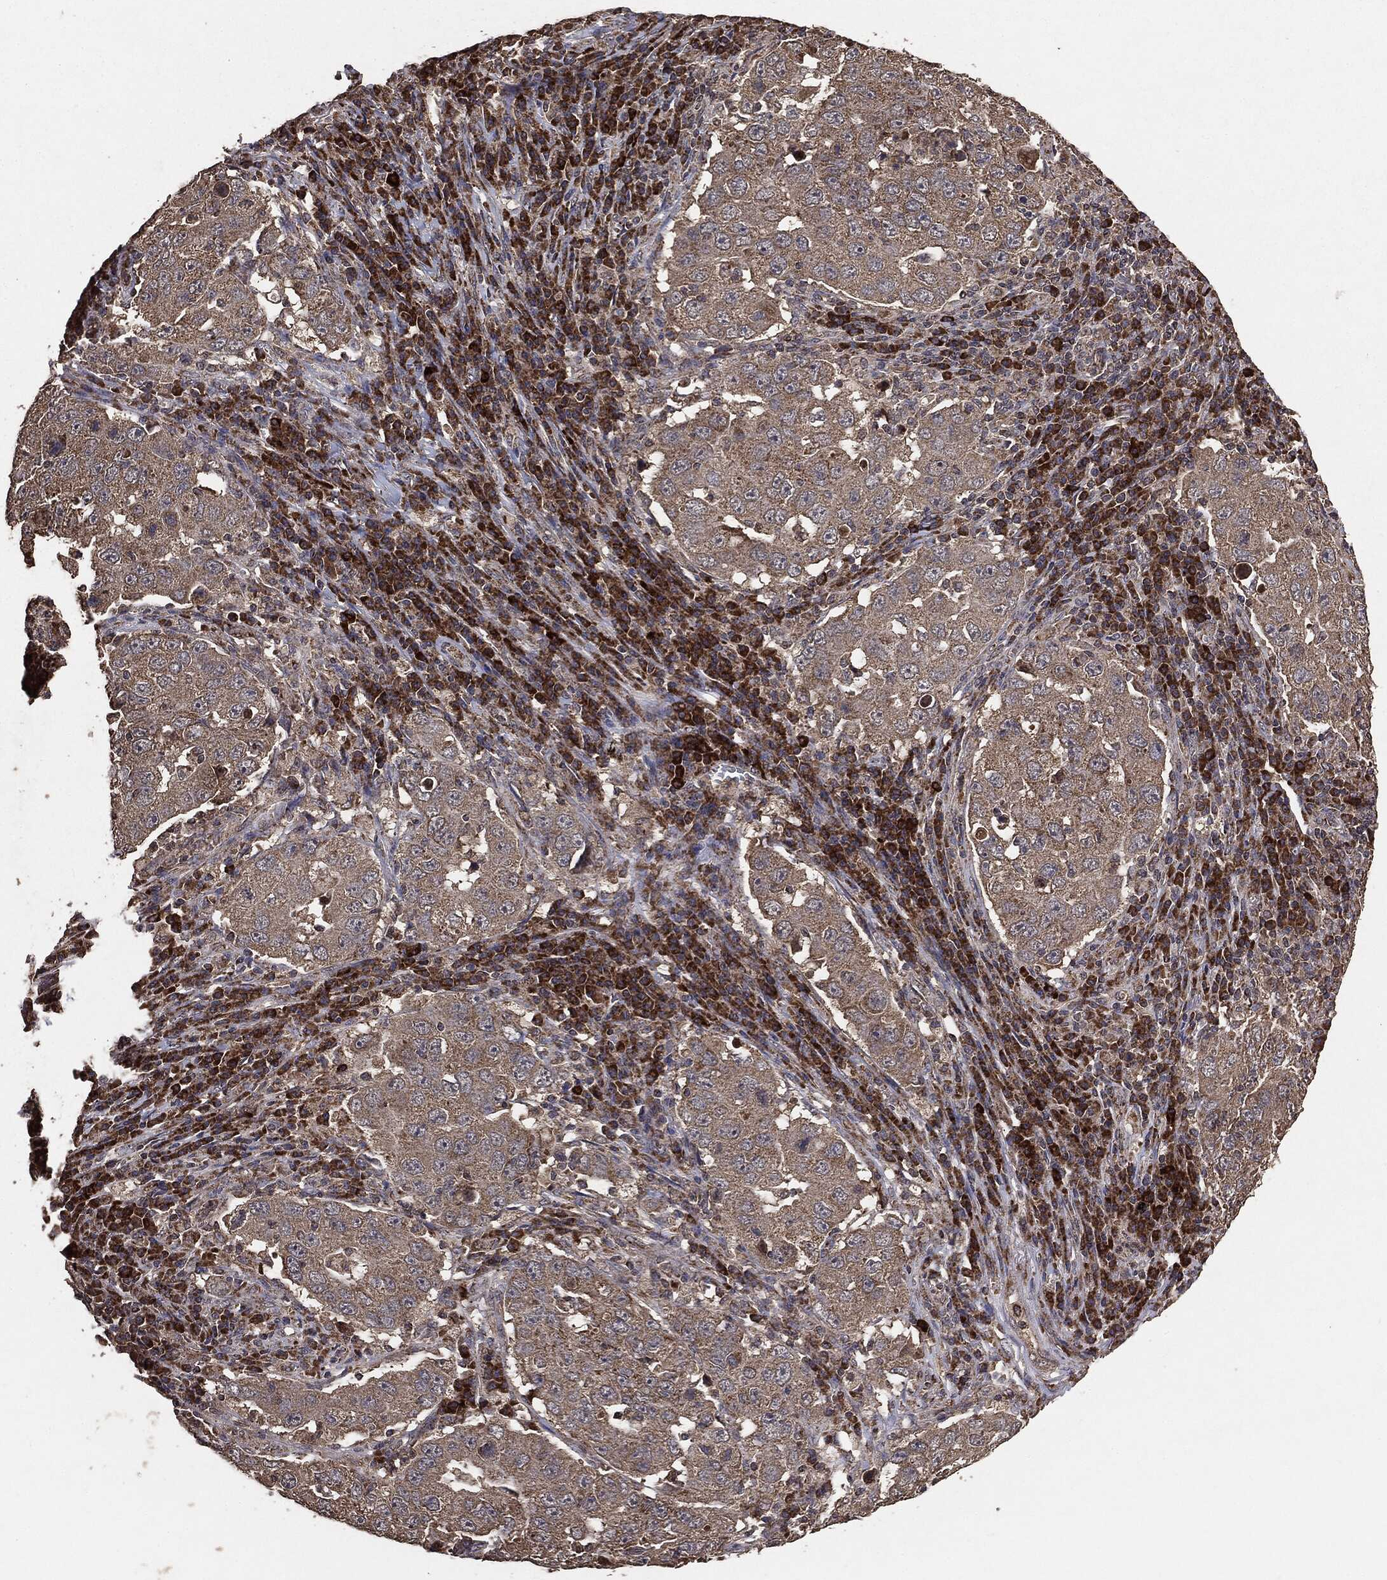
{"staining": {"intensity": "weak", "quantity": ">75%", "location": "cytoplasmic/membranous"}, "tissue": "lung cancer", "cell_type": "Tumor cells", "image_type": "cancer", "snomed": [{"axis": "morphology", "description": "Adenocarcinoma, NOS"}, {"axis": "topography", "description": "Lung"}], "caption": "A low amount of weak cytoplasmic/membranous positivity is seen in about >75% of tumor cells in lung adenocarcinoma tissue. (brown staining indicates protein expression, while blue staining denotes nuclei).", "gene": "MTOR", "patient": {"sex": "male", "age": 73}}